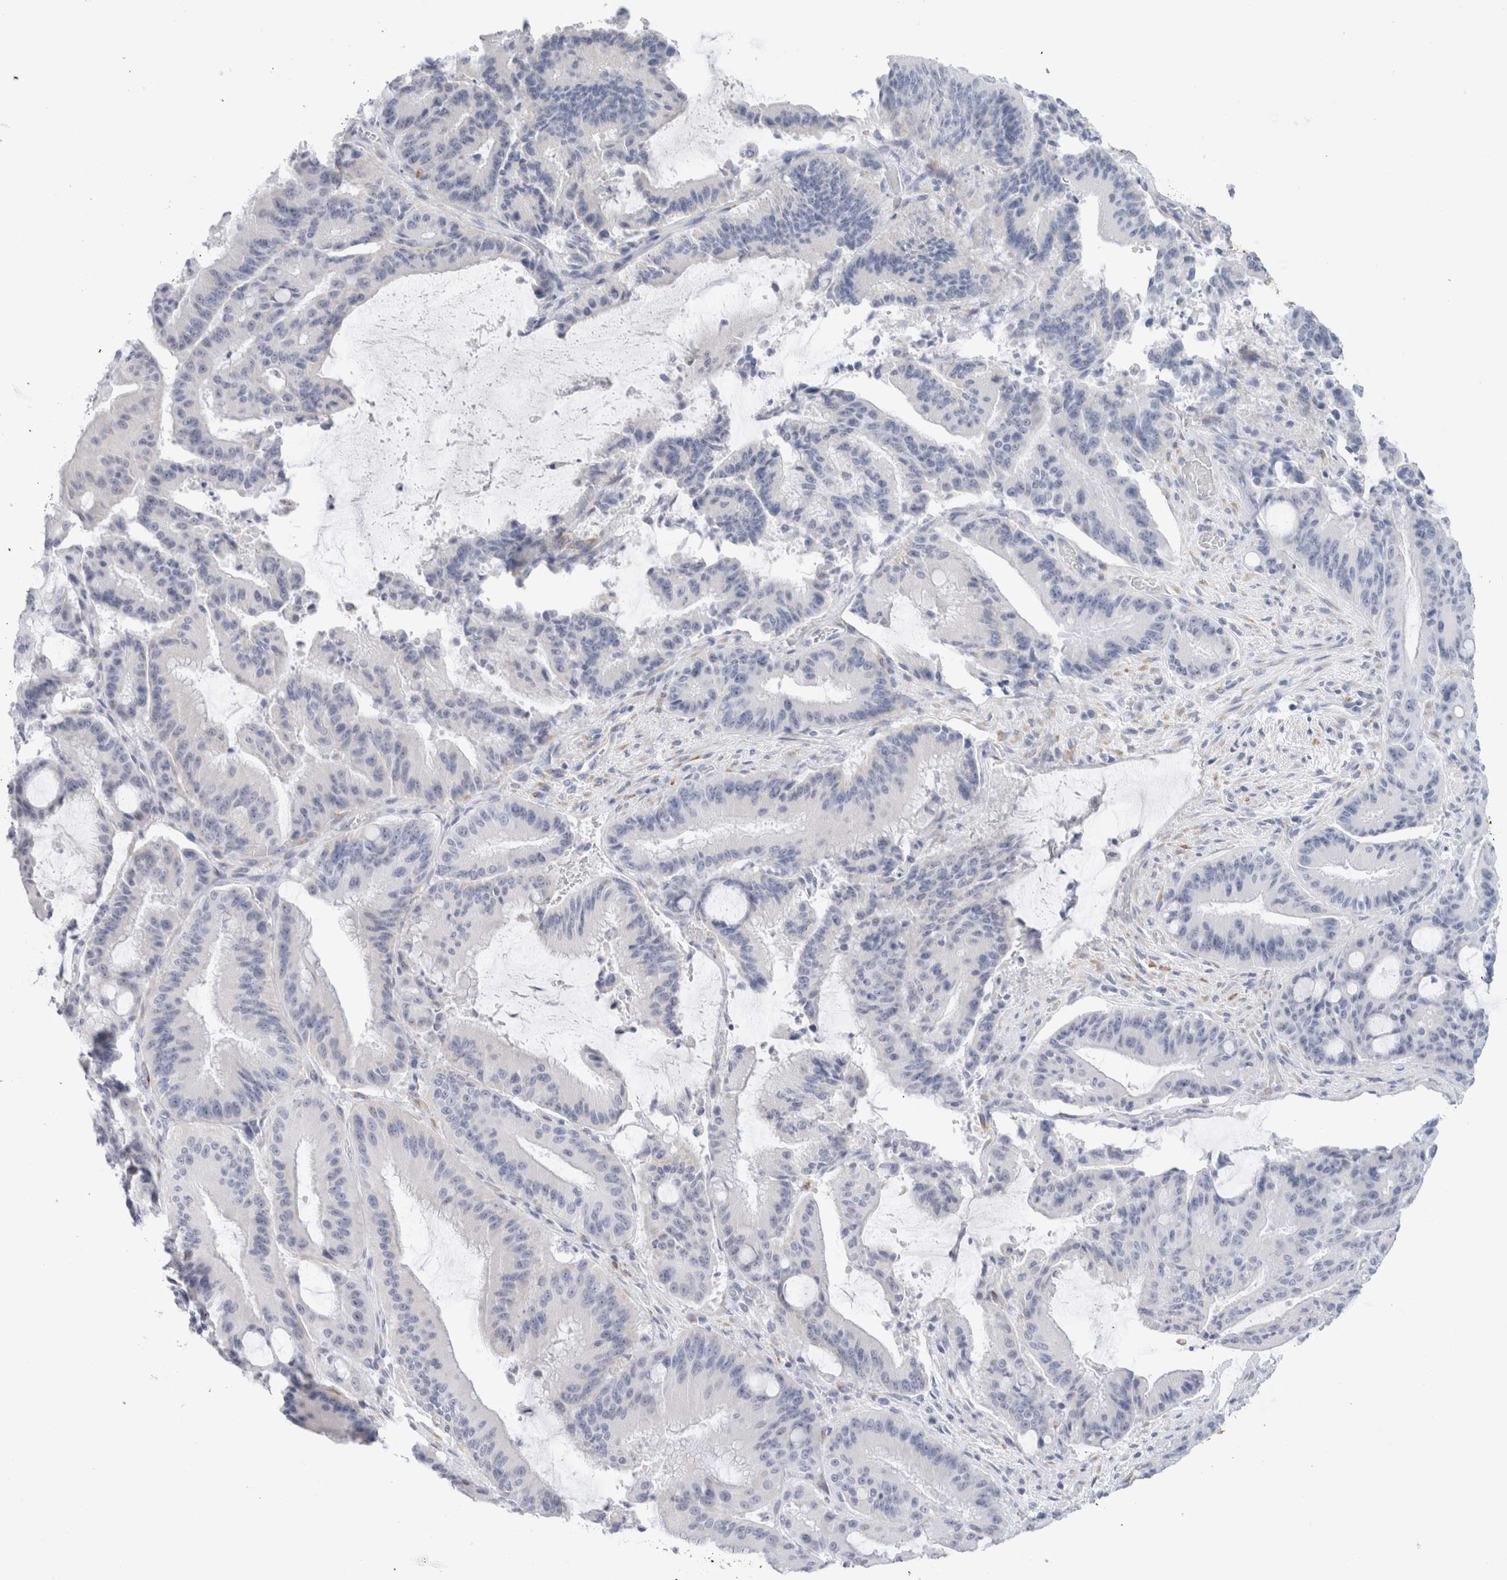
{"staining": {"intensity": "negative", "quantity": "none", "location": "none"}, "tissue": "liver cancer", "cell_type": "Tumor cells", "image_type": "cancer", "snomed": [{"axis": "morphology", "description": "Normal tissue, NOS"}, {"axis": "morphology", "description": "Cholangiocarcinoma"}, {"axis": "topography", "description": "Liver"}, {"axis": "topography", "description": "Peripheral nerve tissue"}], "caption": "DAB (3,3'-diaminobenzidine) immunohistochemical staining of liver cholangiocarcinoma reveals no significant positivity in tumor cells. (Brightfield microscopy of DAB immunohistochemistry at high magnification).", "gene": "MUC15", "patient": {"sex": "female", "age": 73}}